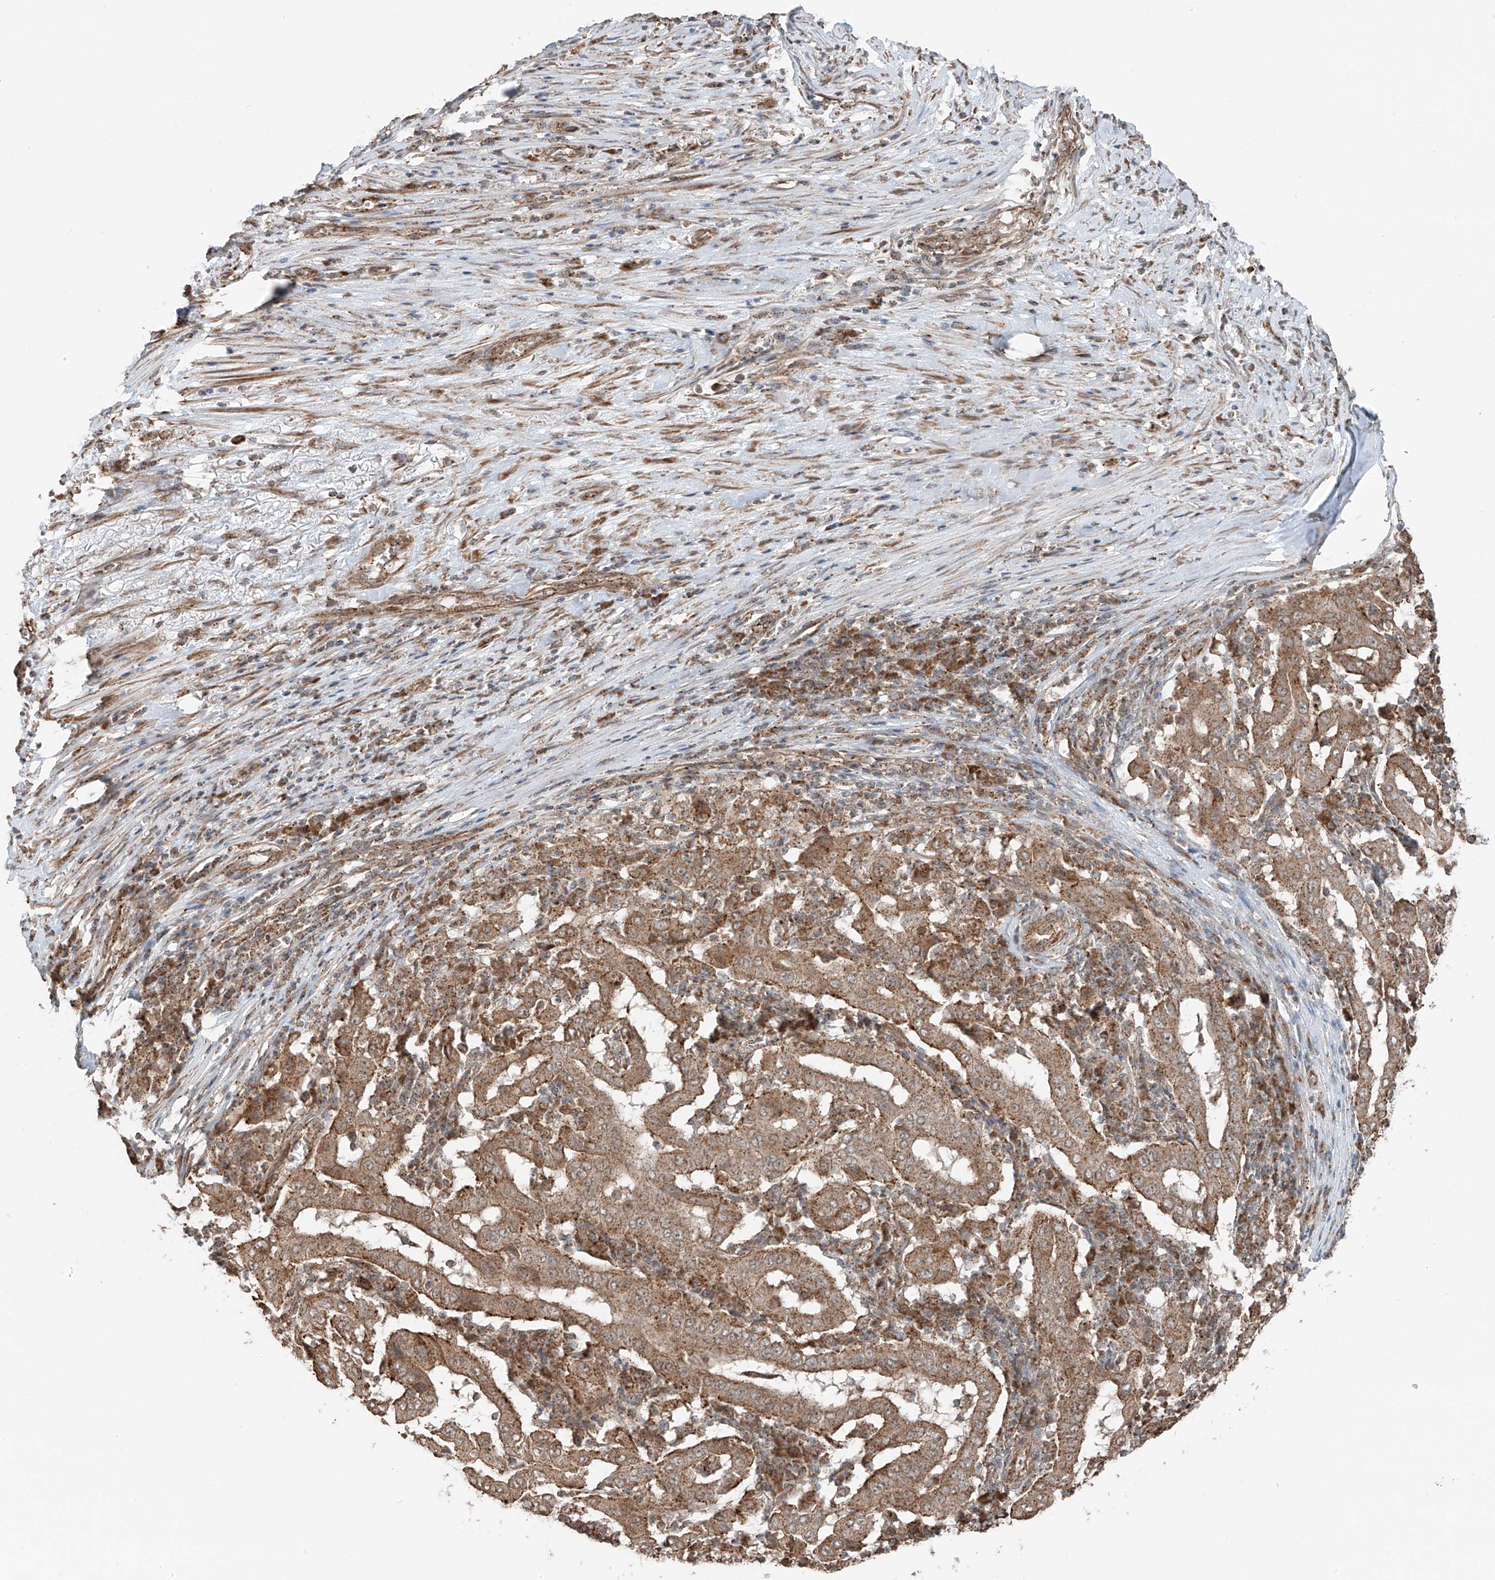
{"staining": {"intensity": "moderate", "quantity": ">75%", "location": "cytoplasmic/membranous"}, "tissue": "pancreatic cancer", "cell_type": "Tumor cells", "image_type": "cancer", "snomed": [{"axis": "morphology", "description": "Adenocarcinoma, NOS"}, {"axis": "topography", "description": "Pancreas"}], "caption": "Protein positivity by immunohistochemistry displays moderate cytoplasmic/membranous staining in about >75% of tumor cells in pancreatic cancer (adenocarcinoma).", "gene": "CEP162", "patient": {"sex": "male", "age": 63}}